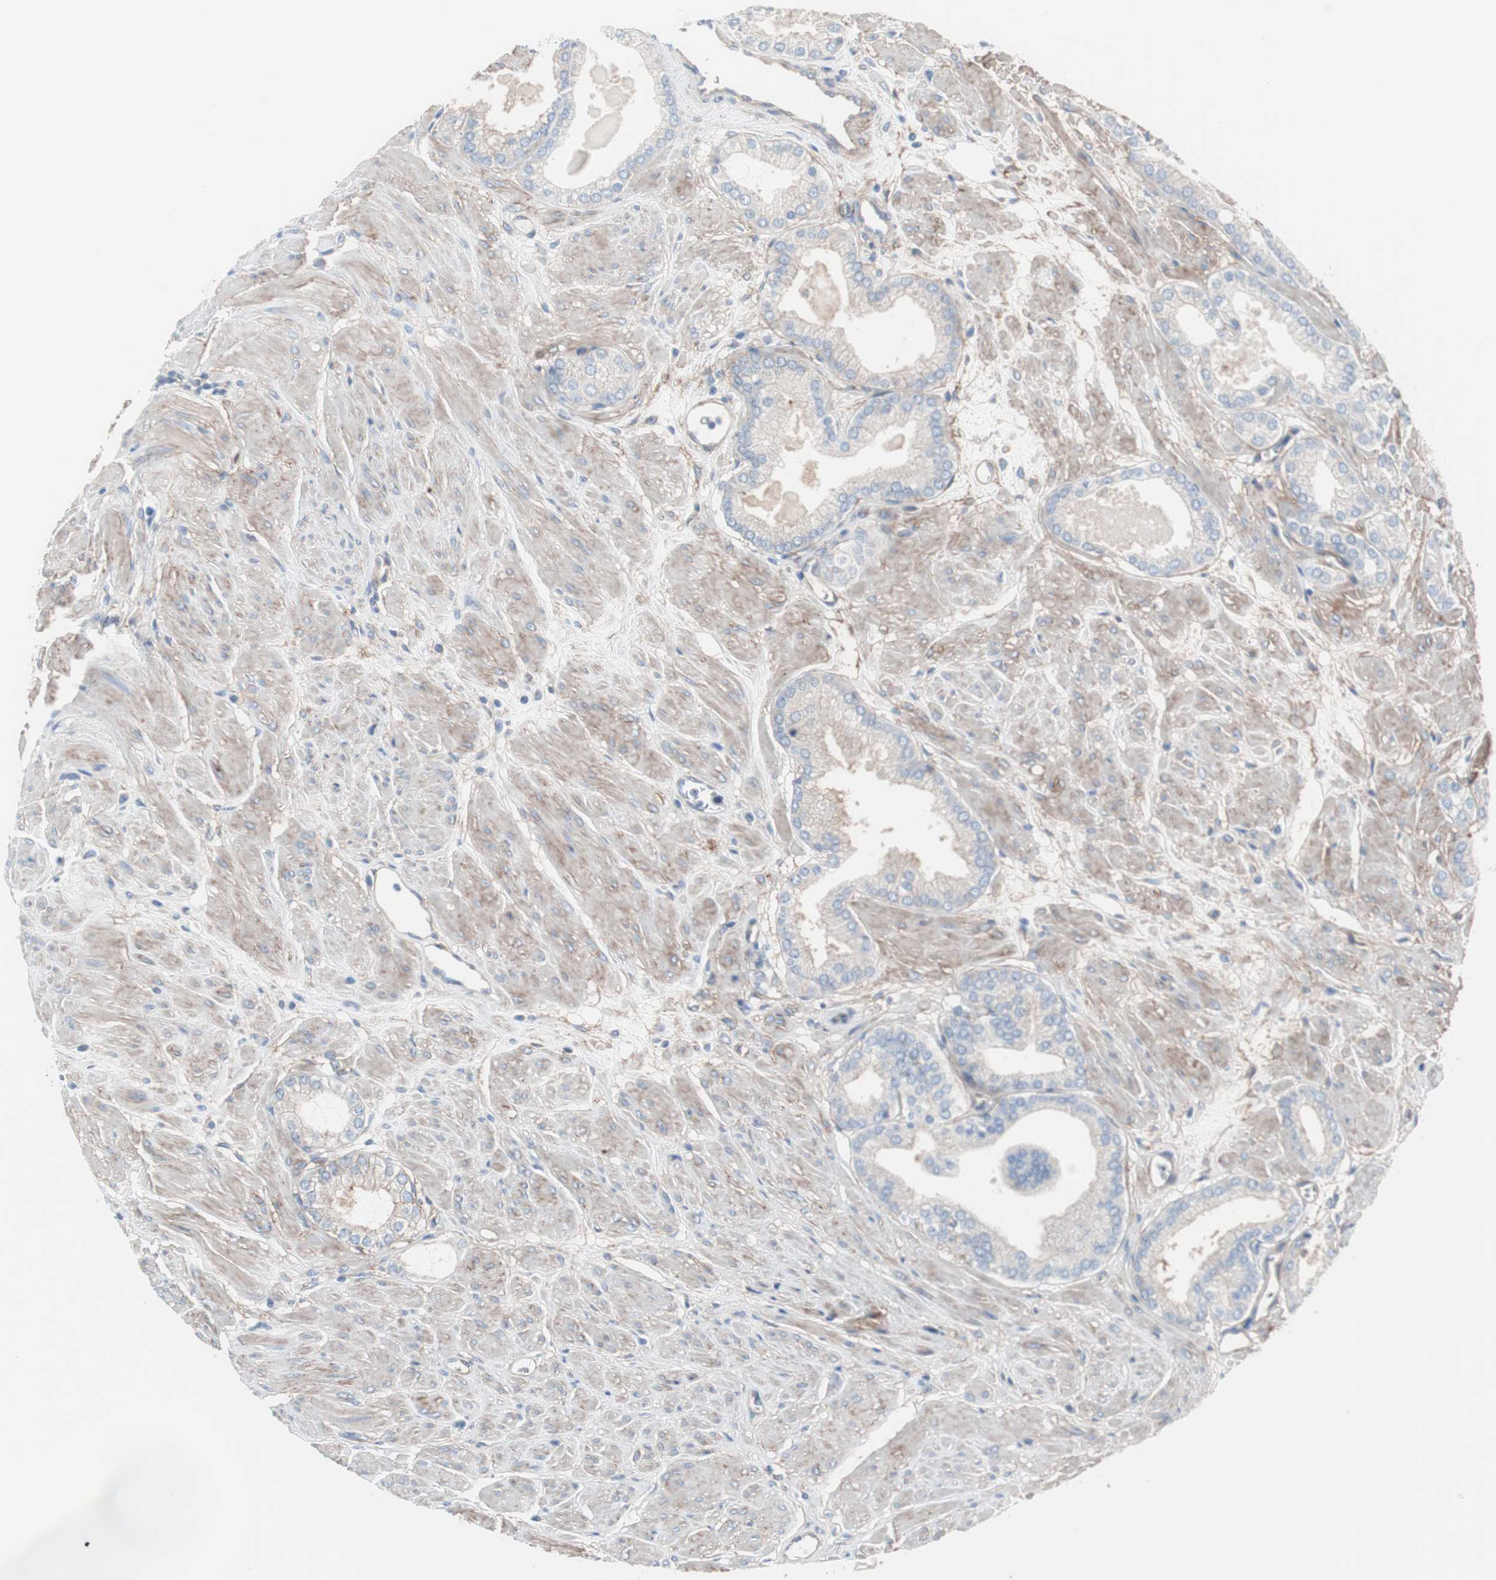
{"staining": {"intensity": "weak", "quantity": "25%-75%", "location": "cytoplasmic/membranous"}, "tissue": "prostate cancer", "cell_type": "Tumor cells", "image_type": "cancer", "snomed": [{"axis": "morphology", "description": "Adenocarcinoma, High grade"}, {"axis": "topography", "description": "Prostate"}], "caption": "There is low levels of weak cytoplasmic/membranous staining in tumor cells of prostate cancer (high-grade adenocarcinoma), as demonstrated by immunohistochemical staining (brown color).", "gene": "CD81", "patient": {"sex": "male", "age": 61}}